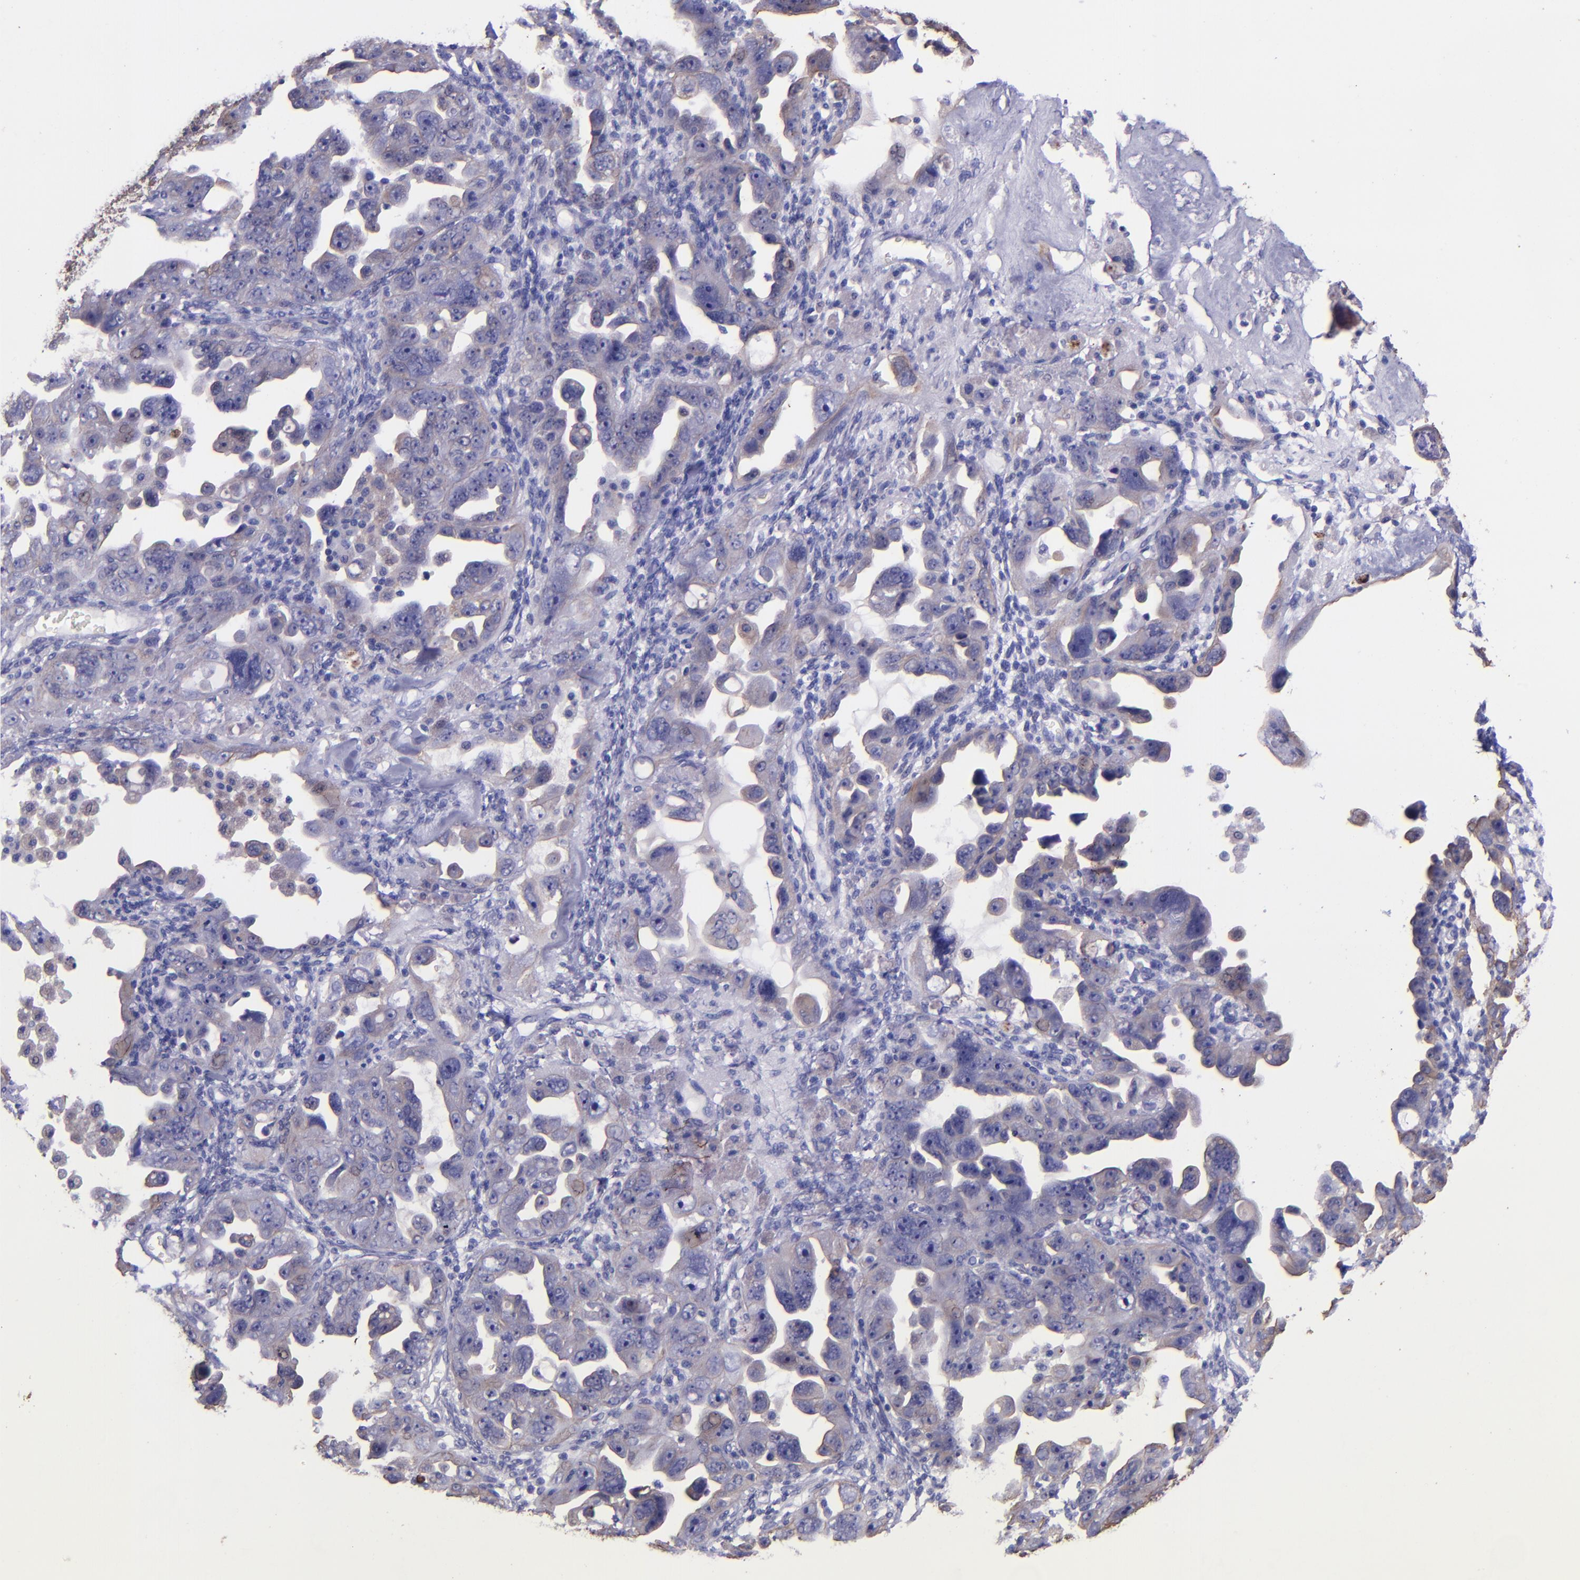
{"staining": {"intensity": "negative", "quantity": "none", "location": "none"}, "tissue": "ovarian cancer", "cell_type": "Tumor cells", "image_type": "cancer", "snomed": [{"axis": "morphology", "description": "Cystadenocarcinoma, serous, NOS"}, {"axis": "topography", "description": "Ovary"}], "caption": "This photomicrograph is of serous cystadenocarcinoma (ovarian) stained with immunohistochemistry to label a protein in brown with the nuclei are counter-stained blue. There is no expression in tumor cells.", "gene": "KRT4", "patient": {"sex": "female", "age": 66}}